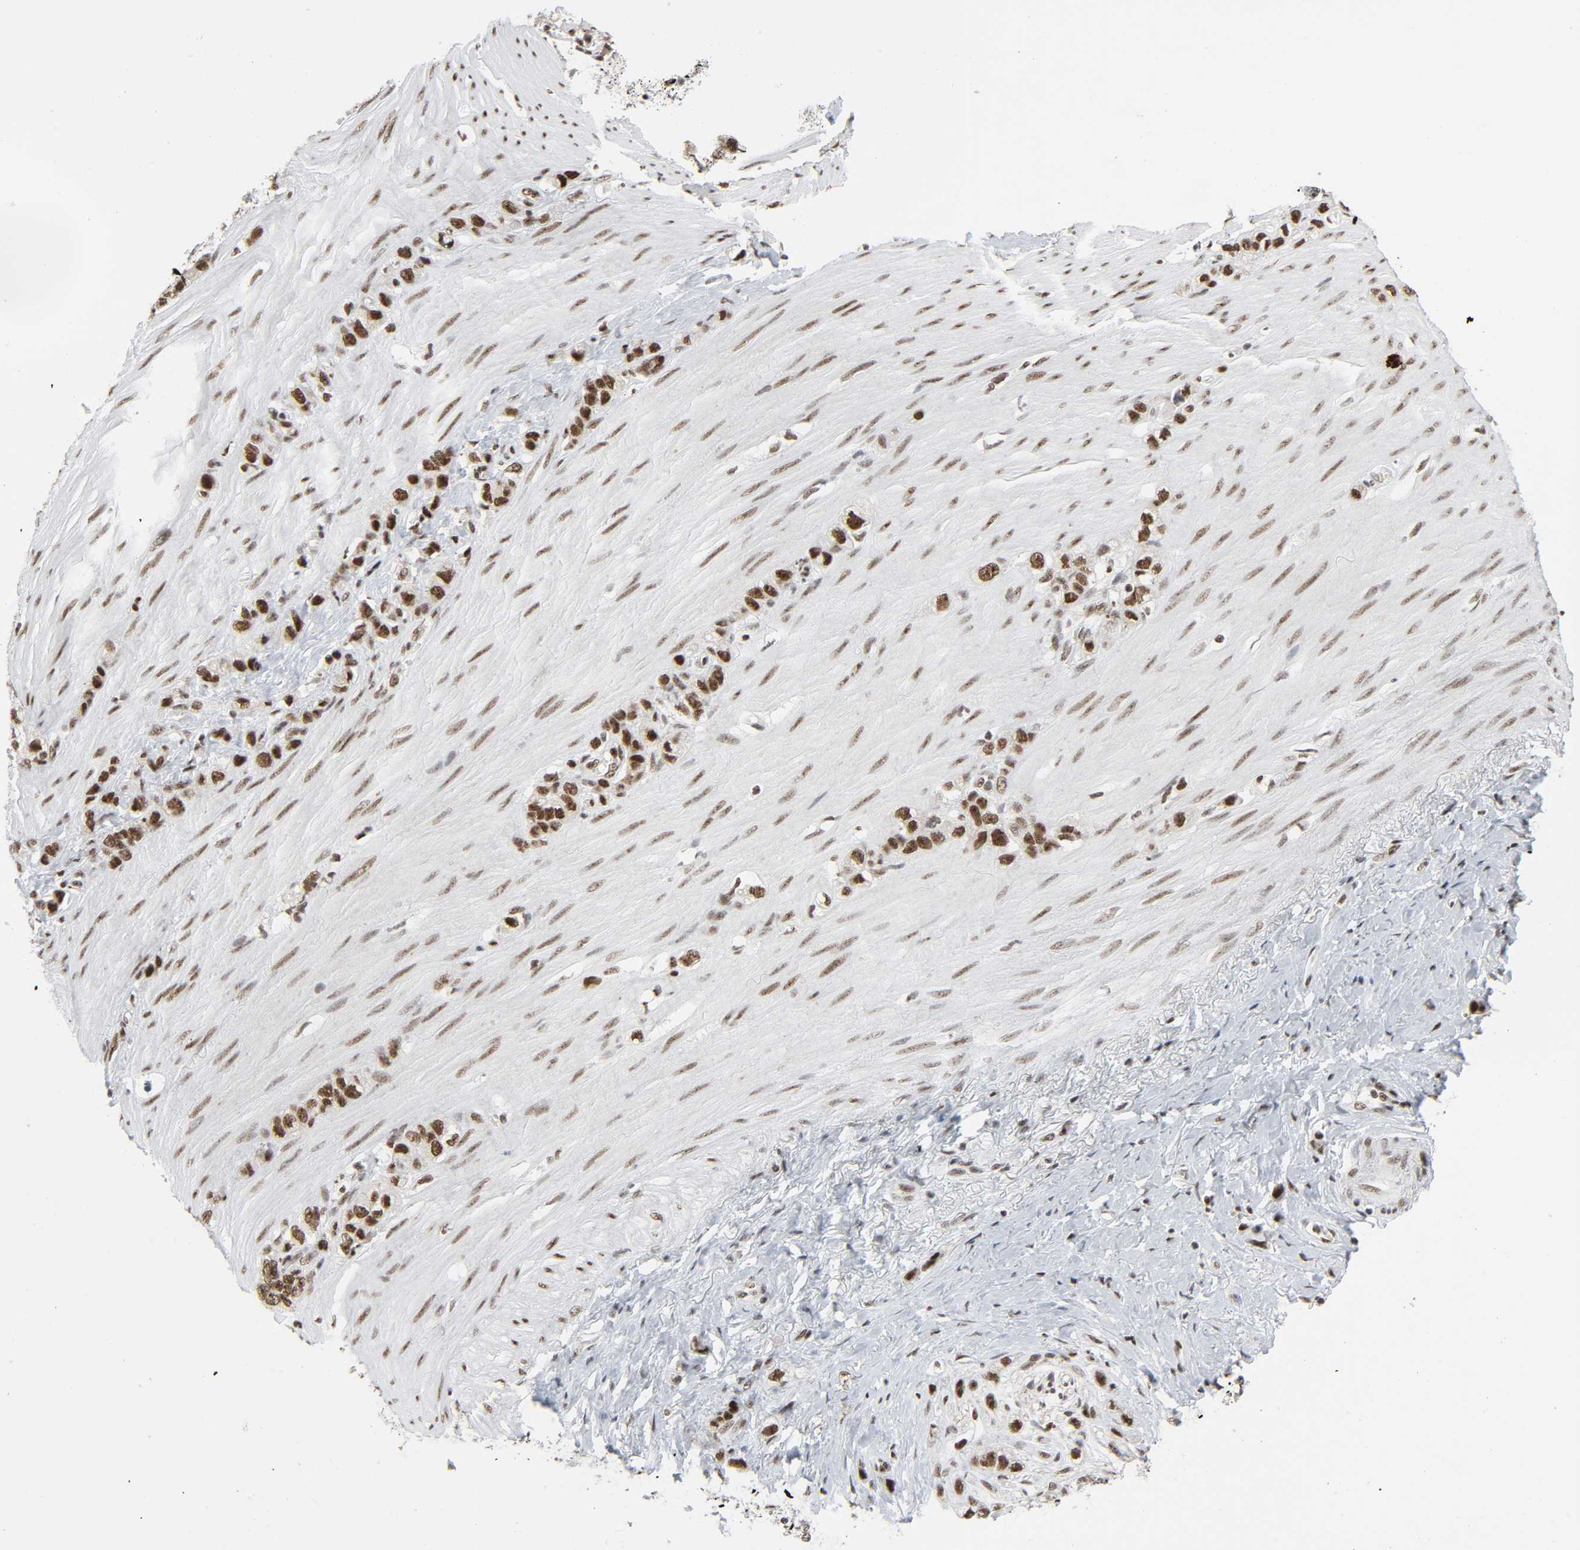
{"staining": {"intensity": "strong", "quantity": ">75%", "location": "nuclear"}, "tissue": "stomach cancer", "cell_type": "Tumor cells", "image_type": "cancer", "snomed": [{"axis": "morphology", "description": "Normal tissue, NOS"}, {"axis": "morphology", "description": "Adenocarcinoma, NOS"}, {"axis": "morphology", "description": "Adenocarcinoma, High grade"}, {"axis": "topography", "description": "Stomach, upper"}, {"axis": "topography", "description": "Stomach"}], "caption": "The photomicrograph reveals immunohistochemical staining of stomach cancer (high-grade adenocarcinoma). There is strong nuclear expression is seen in approximately >75% of tumor cells. (Stains: DAB in brown, nuclei in blue, Microscopy: brightfield microscopy at high magnification).", "gene": "CDK7", "patient": {"sex": "female", "age": 65}}